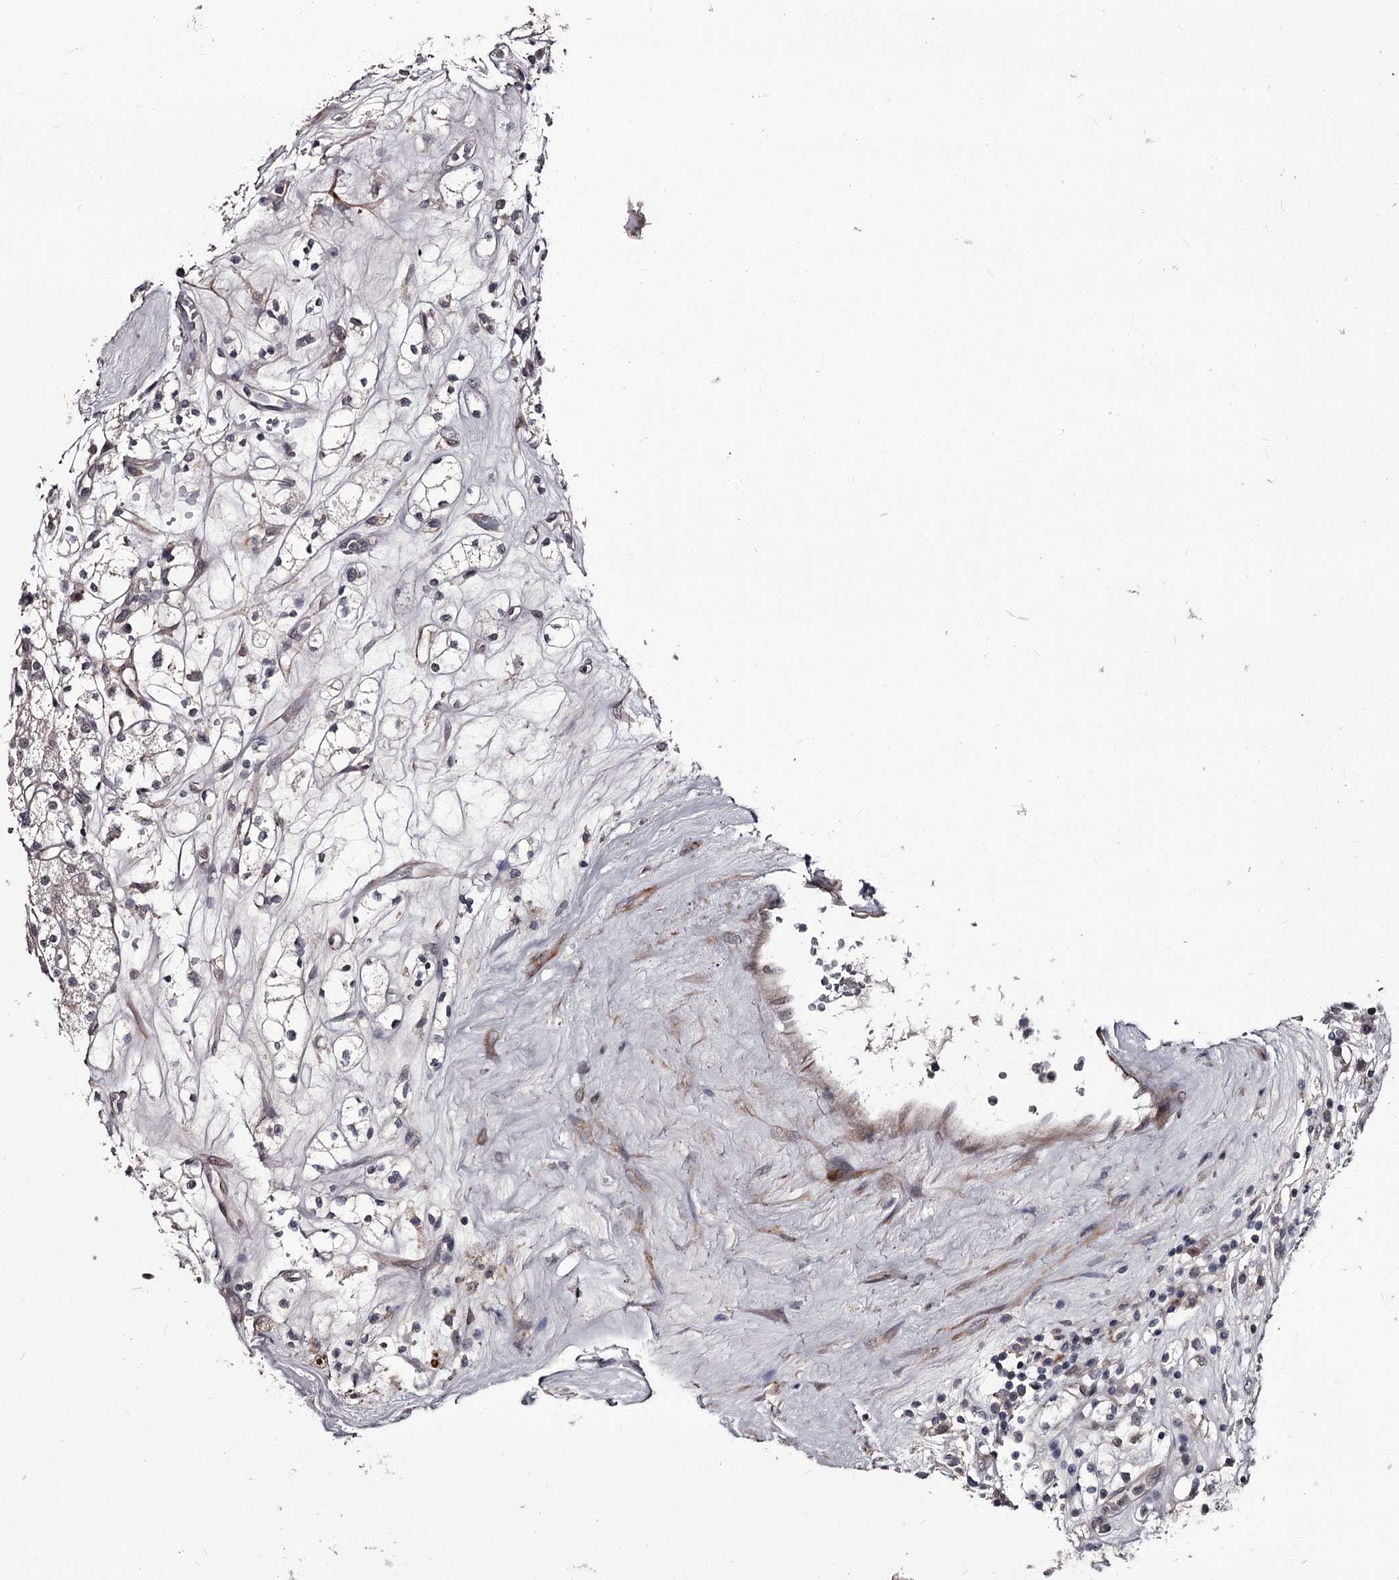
{"staining": {"intensity": "negative", "quantity": "none", "location": "none"}, "tissue": "renal cancer", "cell_type": "Tumor cells", "image_type": "cancer", "snomed": [{"axis": "morphology", "description": "Adenocarcinoma, NOS"}, {"axis": "topography", "description": "Kidney"}], "caption": "Immunohistochemistry (IHC) photomicrograph of neoplastic tissue: renal cancer stained with DAB (3,3'-diaminobenzidine) shows no significant protein staining in tumor cells. The staining is performed using DAB brown chromogen with nuclei counter-stained in using hematoxylin.", "gene": "PRPF40B", "patient": {"sex": "male", "age": 77}}